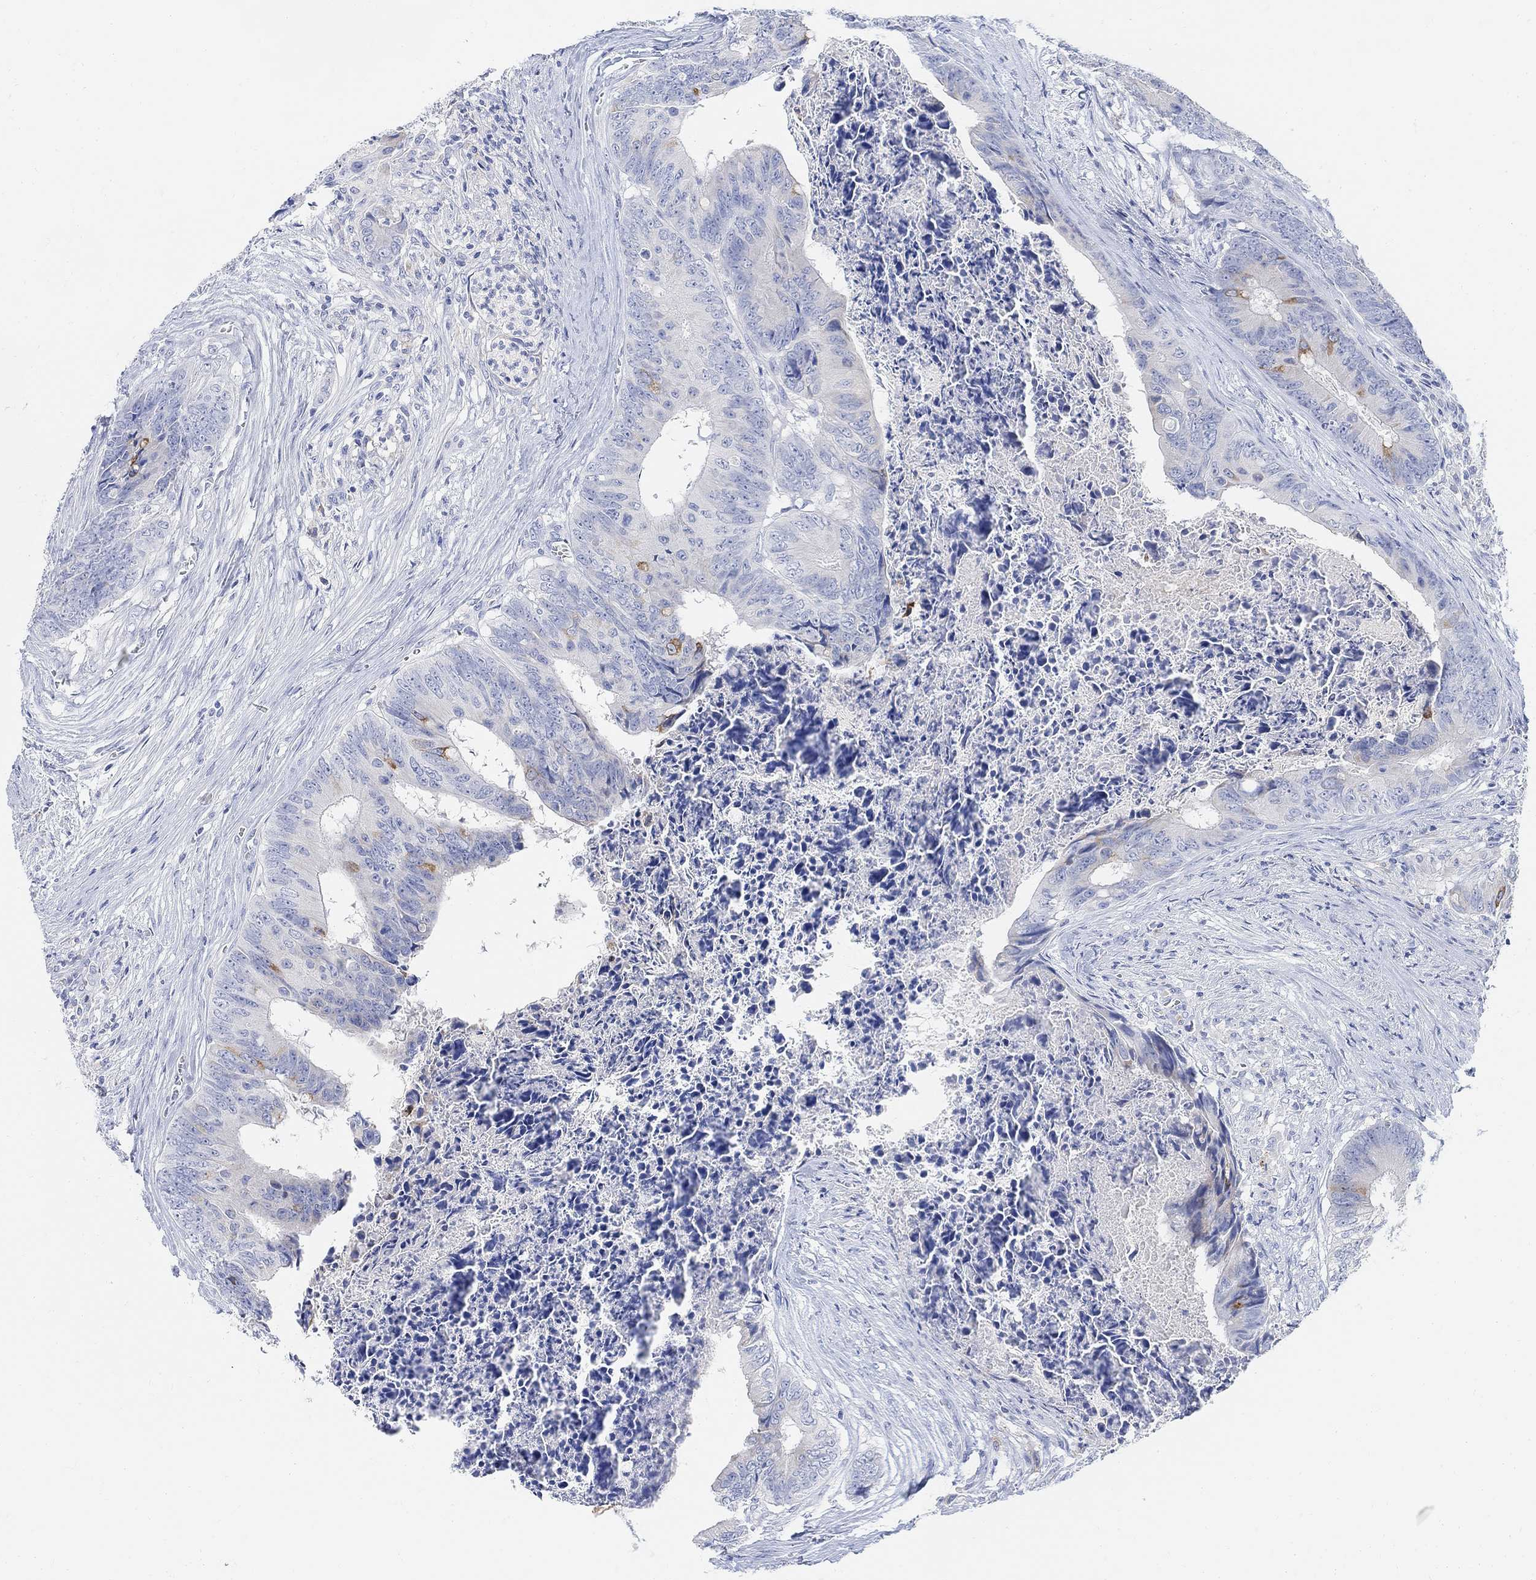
{"staining": {"intensity": "moderate", "quantity": "<25%", "location": "cytoplasmic/membranous"}, "tissue": "colorectal cancer", "cell_type": "Tumor cells", "image_type": "cancer", "snomed": [{"axis": "morphology", "description": "Adenocarcinoma, NOS"}, {"axis": "topography", "description": "Colon"}], "caption": "Moderate cytoplasmic/membranous expression for a protein is seen in approximately <25% of tumor cells of colorectal cancer (adenocarcinoma) using IHC.", "gene": "RETNLB", "patient": {"sex": "male", "age": 84}}